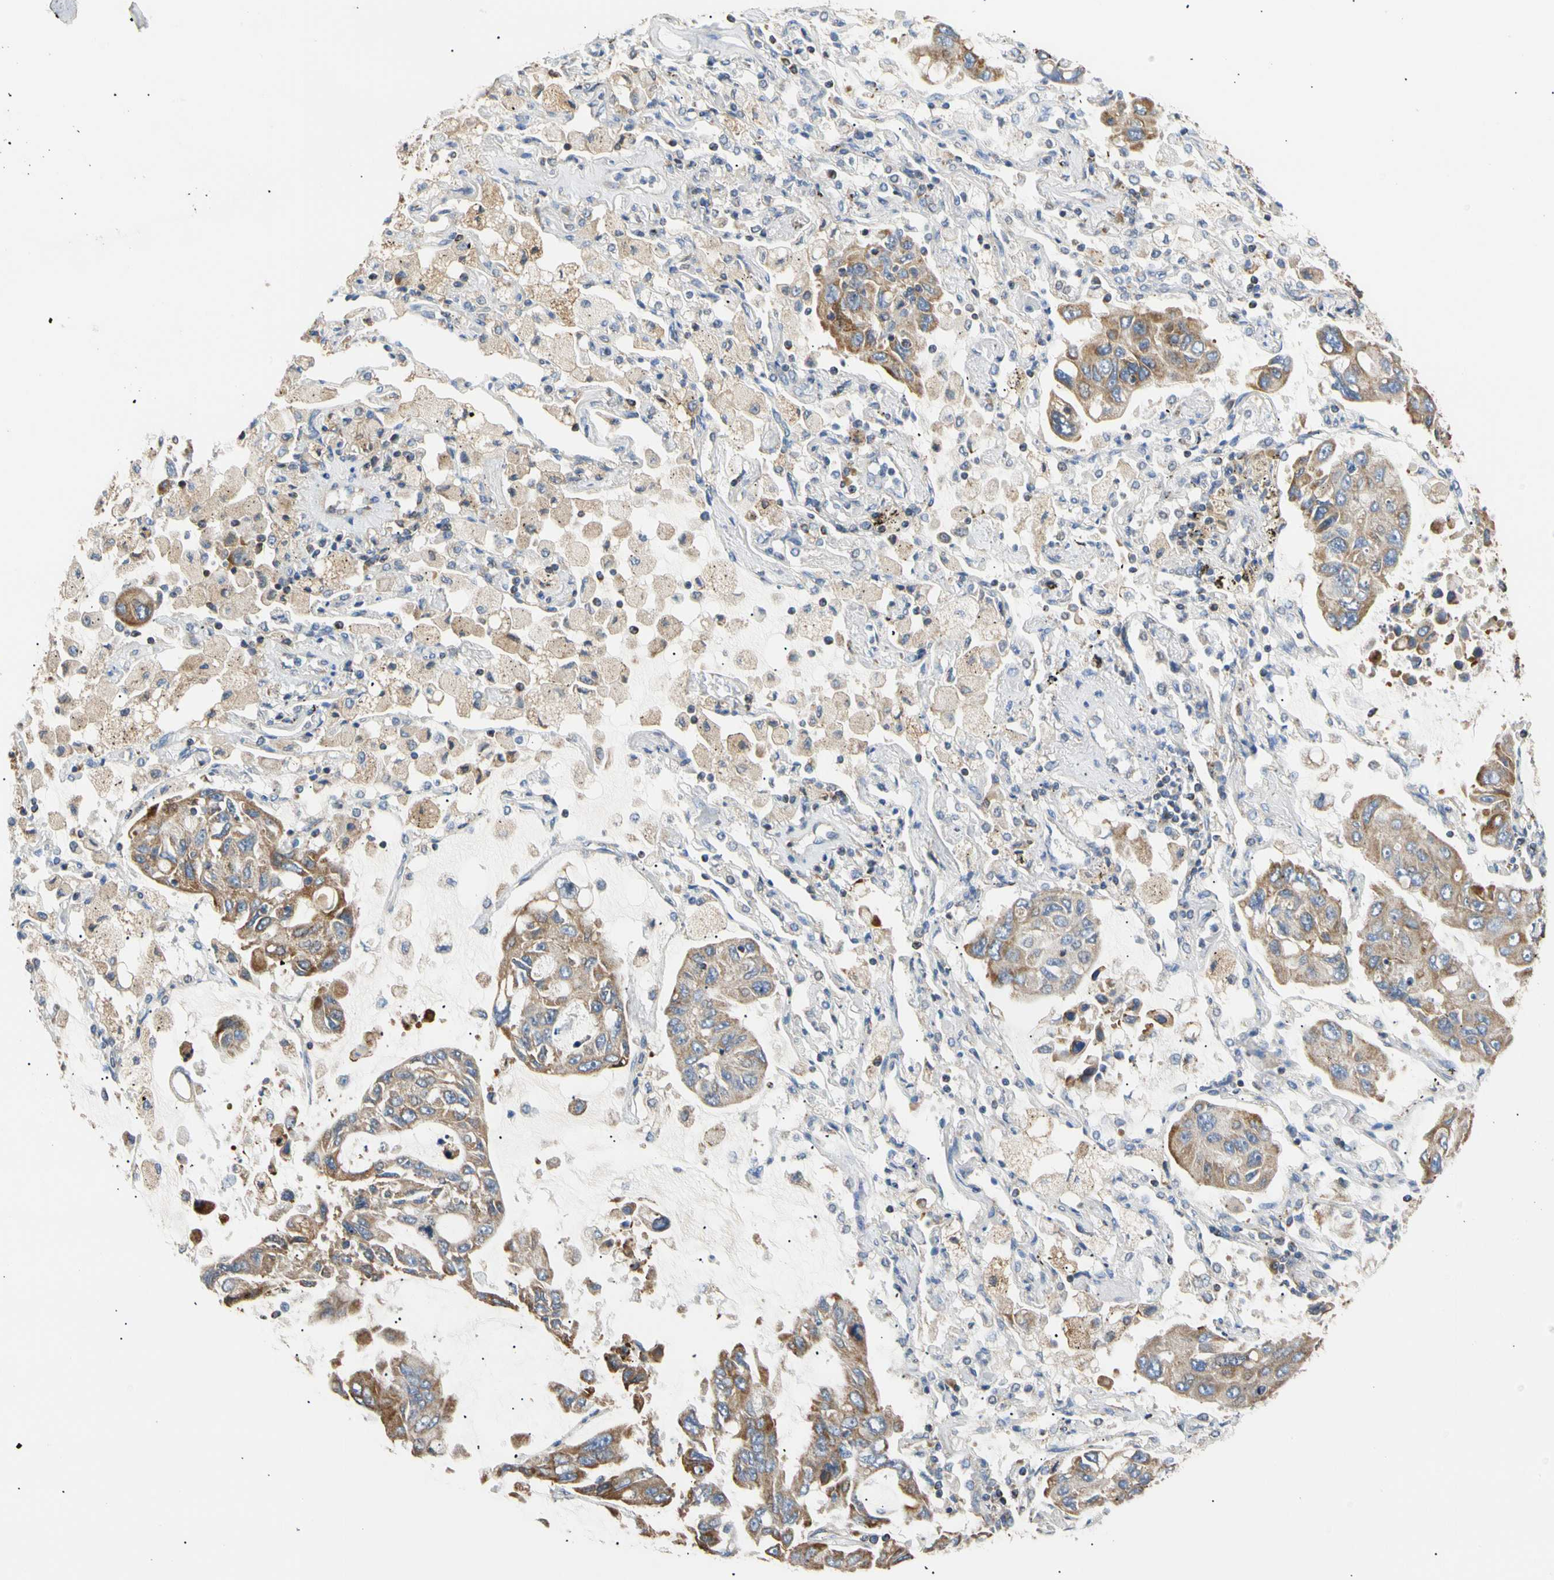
{"staining": {"intensity": "moderate", "quantity": ">75%", "location": "cytoplasmic/membranous"}, "tissue": "lung cancer", "cell_type": "Tumor cells", "image_type": "cancer", "snomed": [{"axis": "morphology", "description": "Adenocarcinoma, NOS"}, {"axis": "topography", "description": "Lung"}], "caption": "Lung adenocarcinoma stained for a protein (brown) shows moderate cytoplasmic/membranous positive staining in approximately >75% of tumor cells.", "gene": "PLGRKT", "patient": {"sex": "male", "age": 64}}